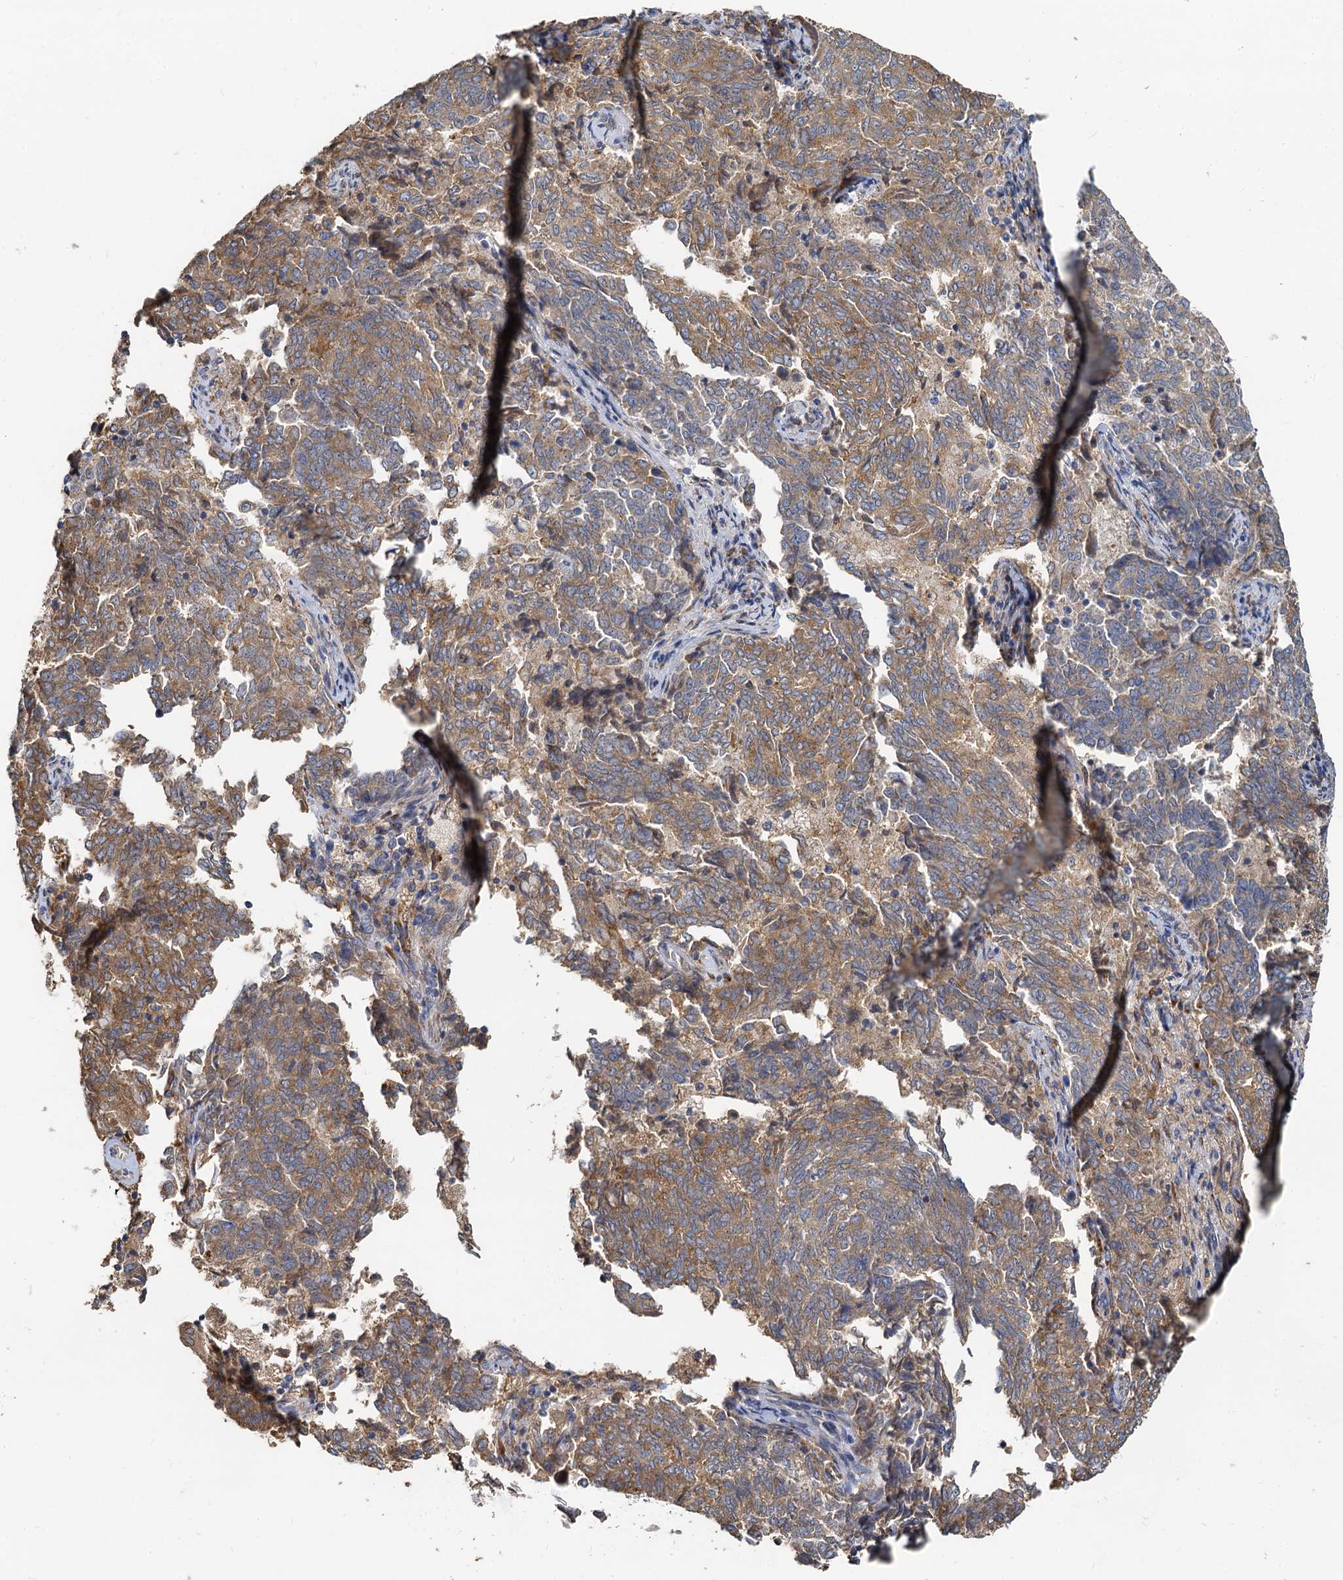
{"staining": {"intensity": "moderate", "quantity": ">75%", "location": "cytoplasmic/membranous"}, "tissue": "endometrial cancer", "cell_type": "Tumor cells", "image_type": "cancer", "snomed": [{"axis": "morphology", "description": "Adenocarcinoma, NOS"}, {"axis": "topography", "description": "Endometrium"}], "caption": "A photomicrograph of adenocarcinoma (endometrial) stained for a protein shows moderate cytoplasmic/membranous brown staining in tumor cells.", "gene": "NKAPD1", "patient": {"sex": "female", "age": 80}}